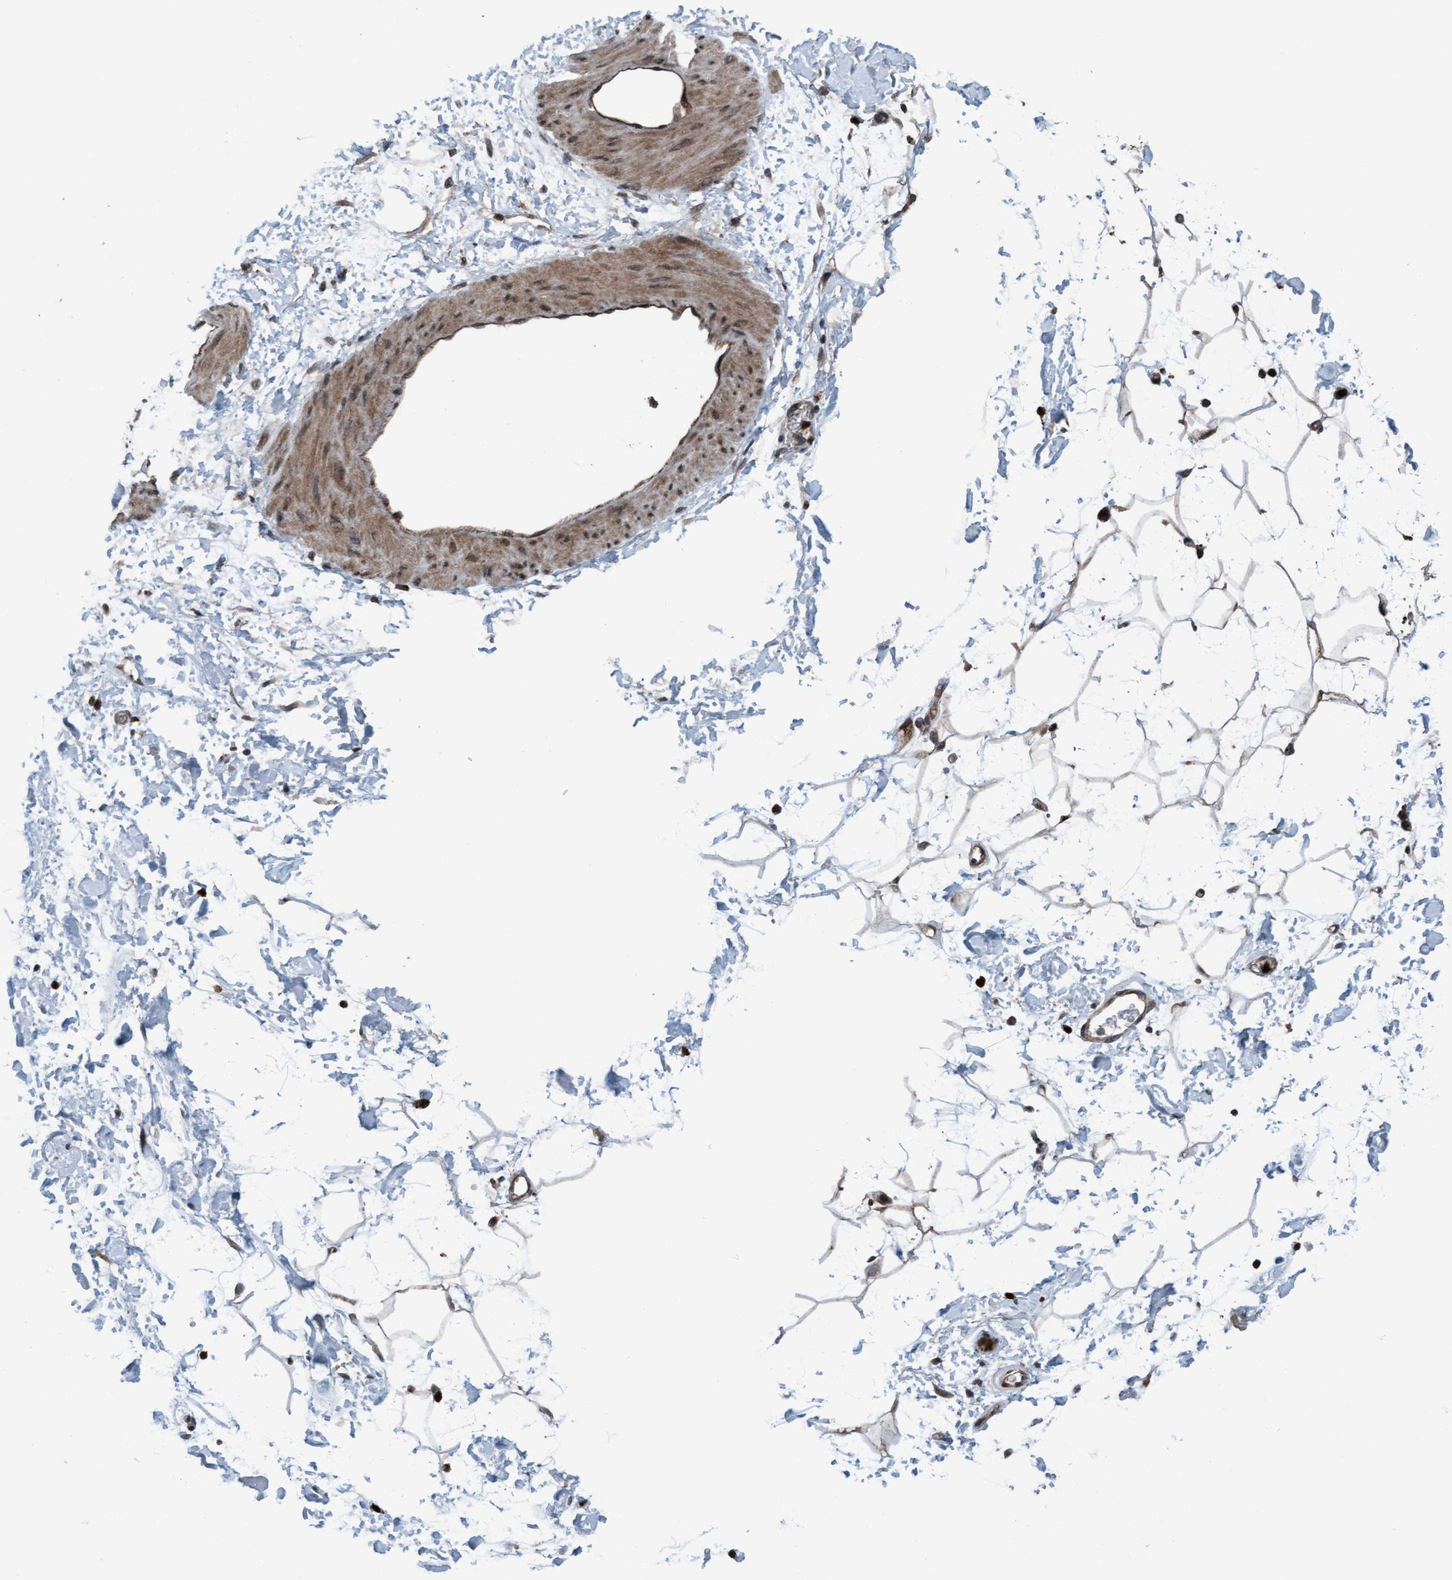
{"staining": {"intensity": "moderate", "quantity": ">75%", "location": "cytoplasmic/membranous,nuclear"}, "tissue": "adipose tissue", "cell_type": "Adipocytes", "image_type": "normal", "snomed": [{"axis": "morphology", "description": "Normal tissue, NOS"}, {"axis": "topography", "description": "Soft tissue"}], "caption": "Immunohistochemistry (IHC) (DAB) staining of unremarkable adipose tissue reveals moderate cytoplasmic/membranous,nuclear protein expression in about >75% of adipocytes.", "gene": "PLXNB2", "patient": {"sex": "male", "age": 72}}